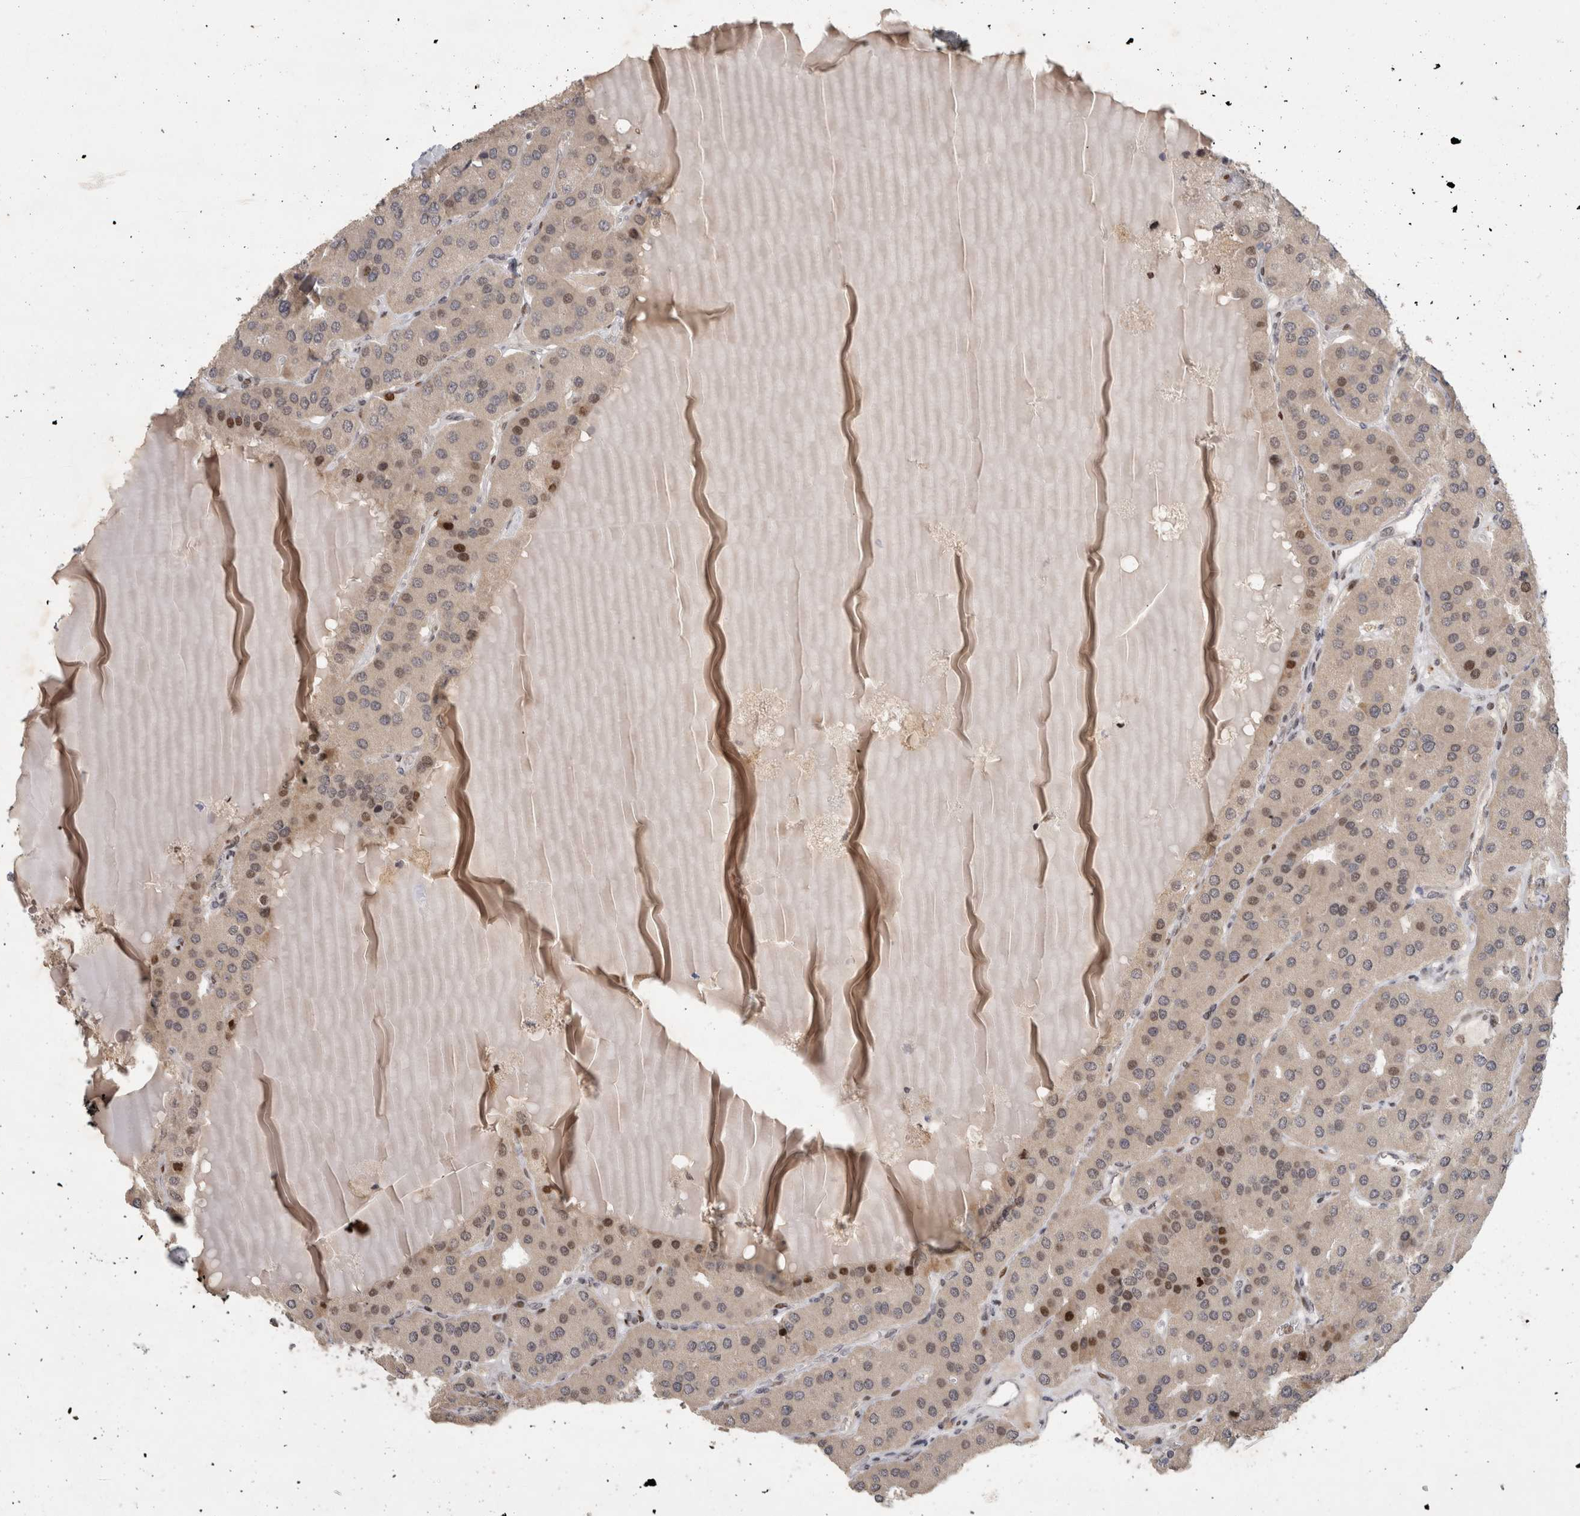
{"staining": {"intensity": "moderate", "quantity": "<25%", "location": "nuclear"}, "tissue": "parathyroid gland", "cell_type": "Glandular cells", "image_type": "normal", "snomed": [{"axis": "morphology", "description": "Normal tissue, NOS"}, {"axis": "morphology", "description": "Adenoma, NOS"}, {"axis": "topography", "description": "Parathyroid gland"}], "caption": "A micrograph of human parathyroid gland stained for a protein shows moderate nuclear brown staining in glandular cells. (Stains: DAB in brown, nuclei in blue, Microscopy: brightfield microscopy at high magnification).", "gene": "C8orf58", "patient": {"sex": "female", "age": 86}}